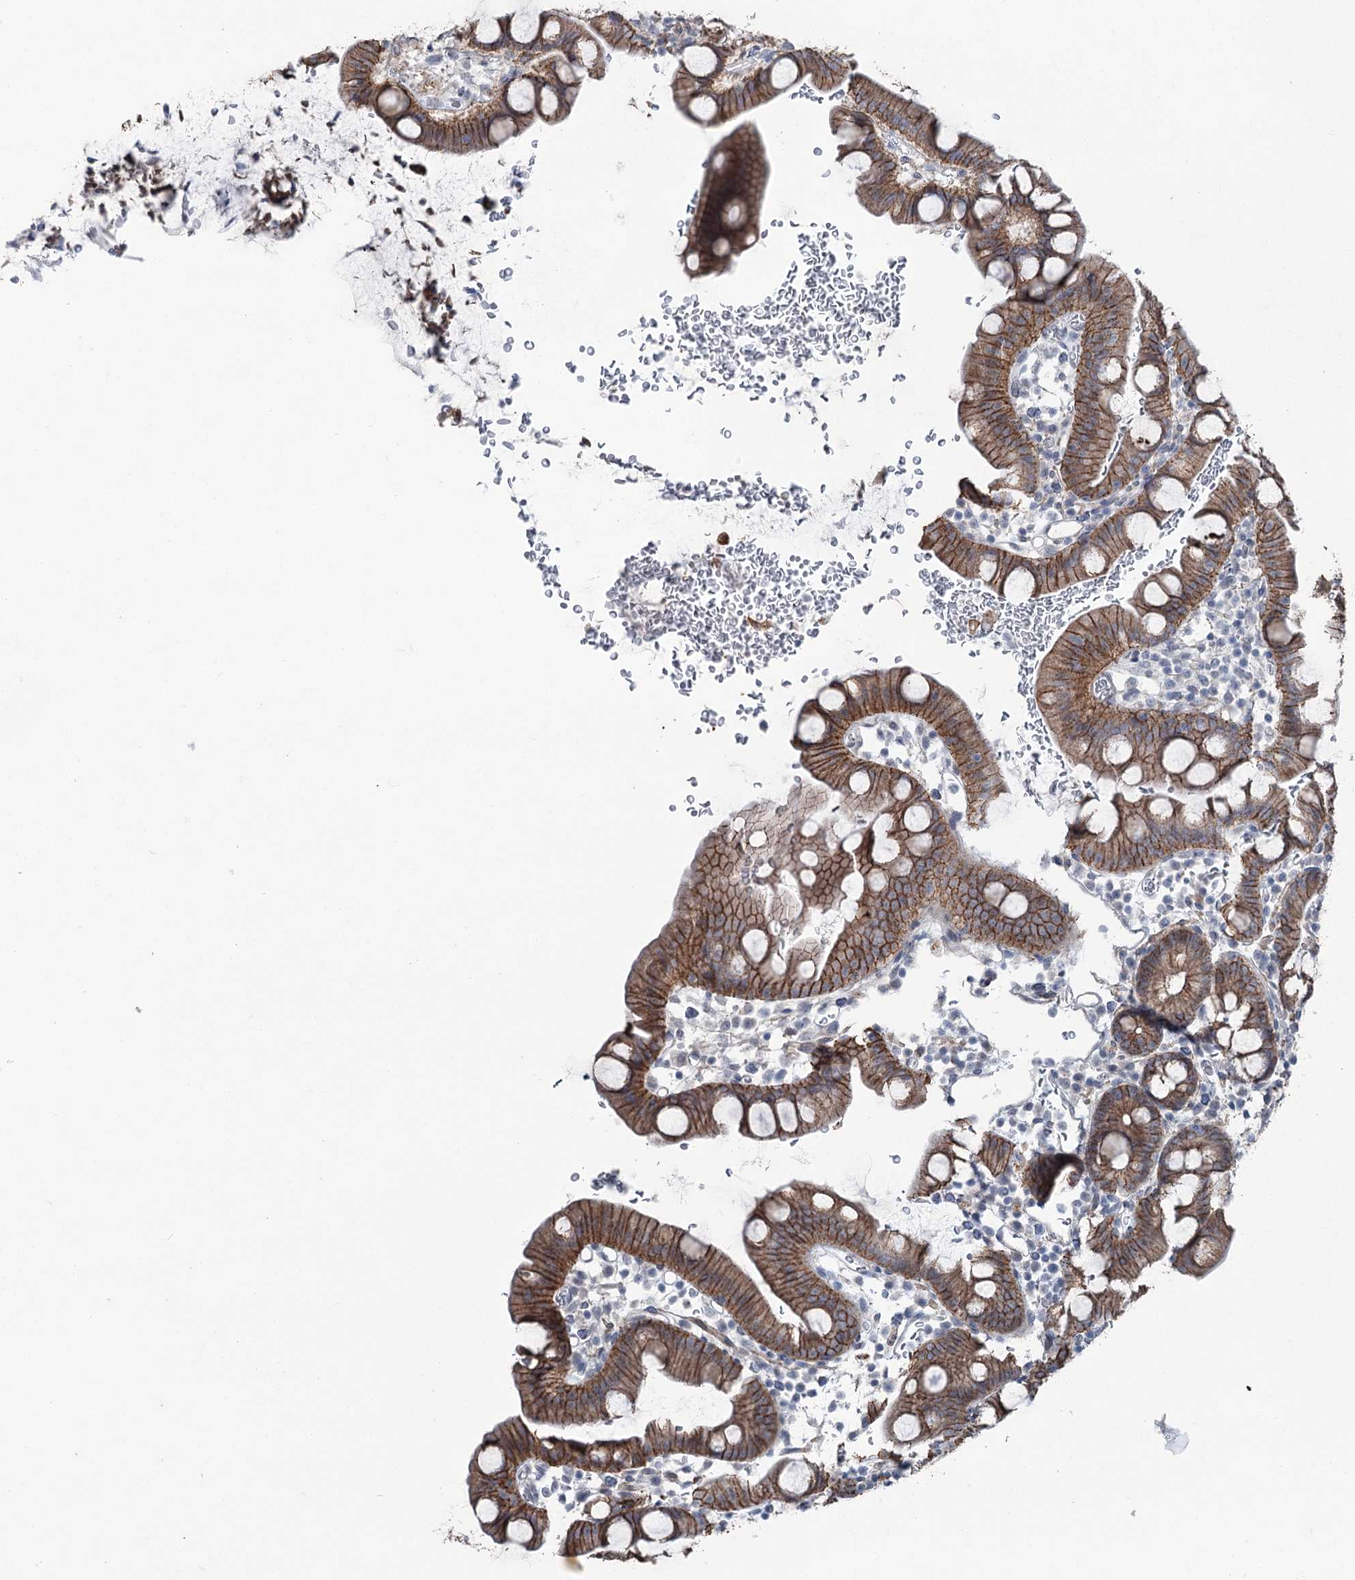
{"staining": {"intensity": "strong", "quantity": ">75%", "location": "cytoplasmic/membranous"}, "tissue": "small intestine", "cell_type": "Glandular cells", "image_type": "normal", "snomed": [{"axis": "morphology", "description": "Normal tissue, NOS"}, {"axis": "topography", "description": "Stomach, upper"}, {"axis": "topography", "description": "Stomach, lower"}, {"axis": "topography", "description": "Small intestine"}], "caption": "Glandular cells reveal high levels of strong cytoplasmic/membranous staining in approximately >75% of cells in normal human small intestine. Using DAB (brown) and hematoxylin (blue) stains, captured at high magnification using brightfield microscopy.", "gene": "FAM120B", "patient": {"sex": "male", "age": 68}}